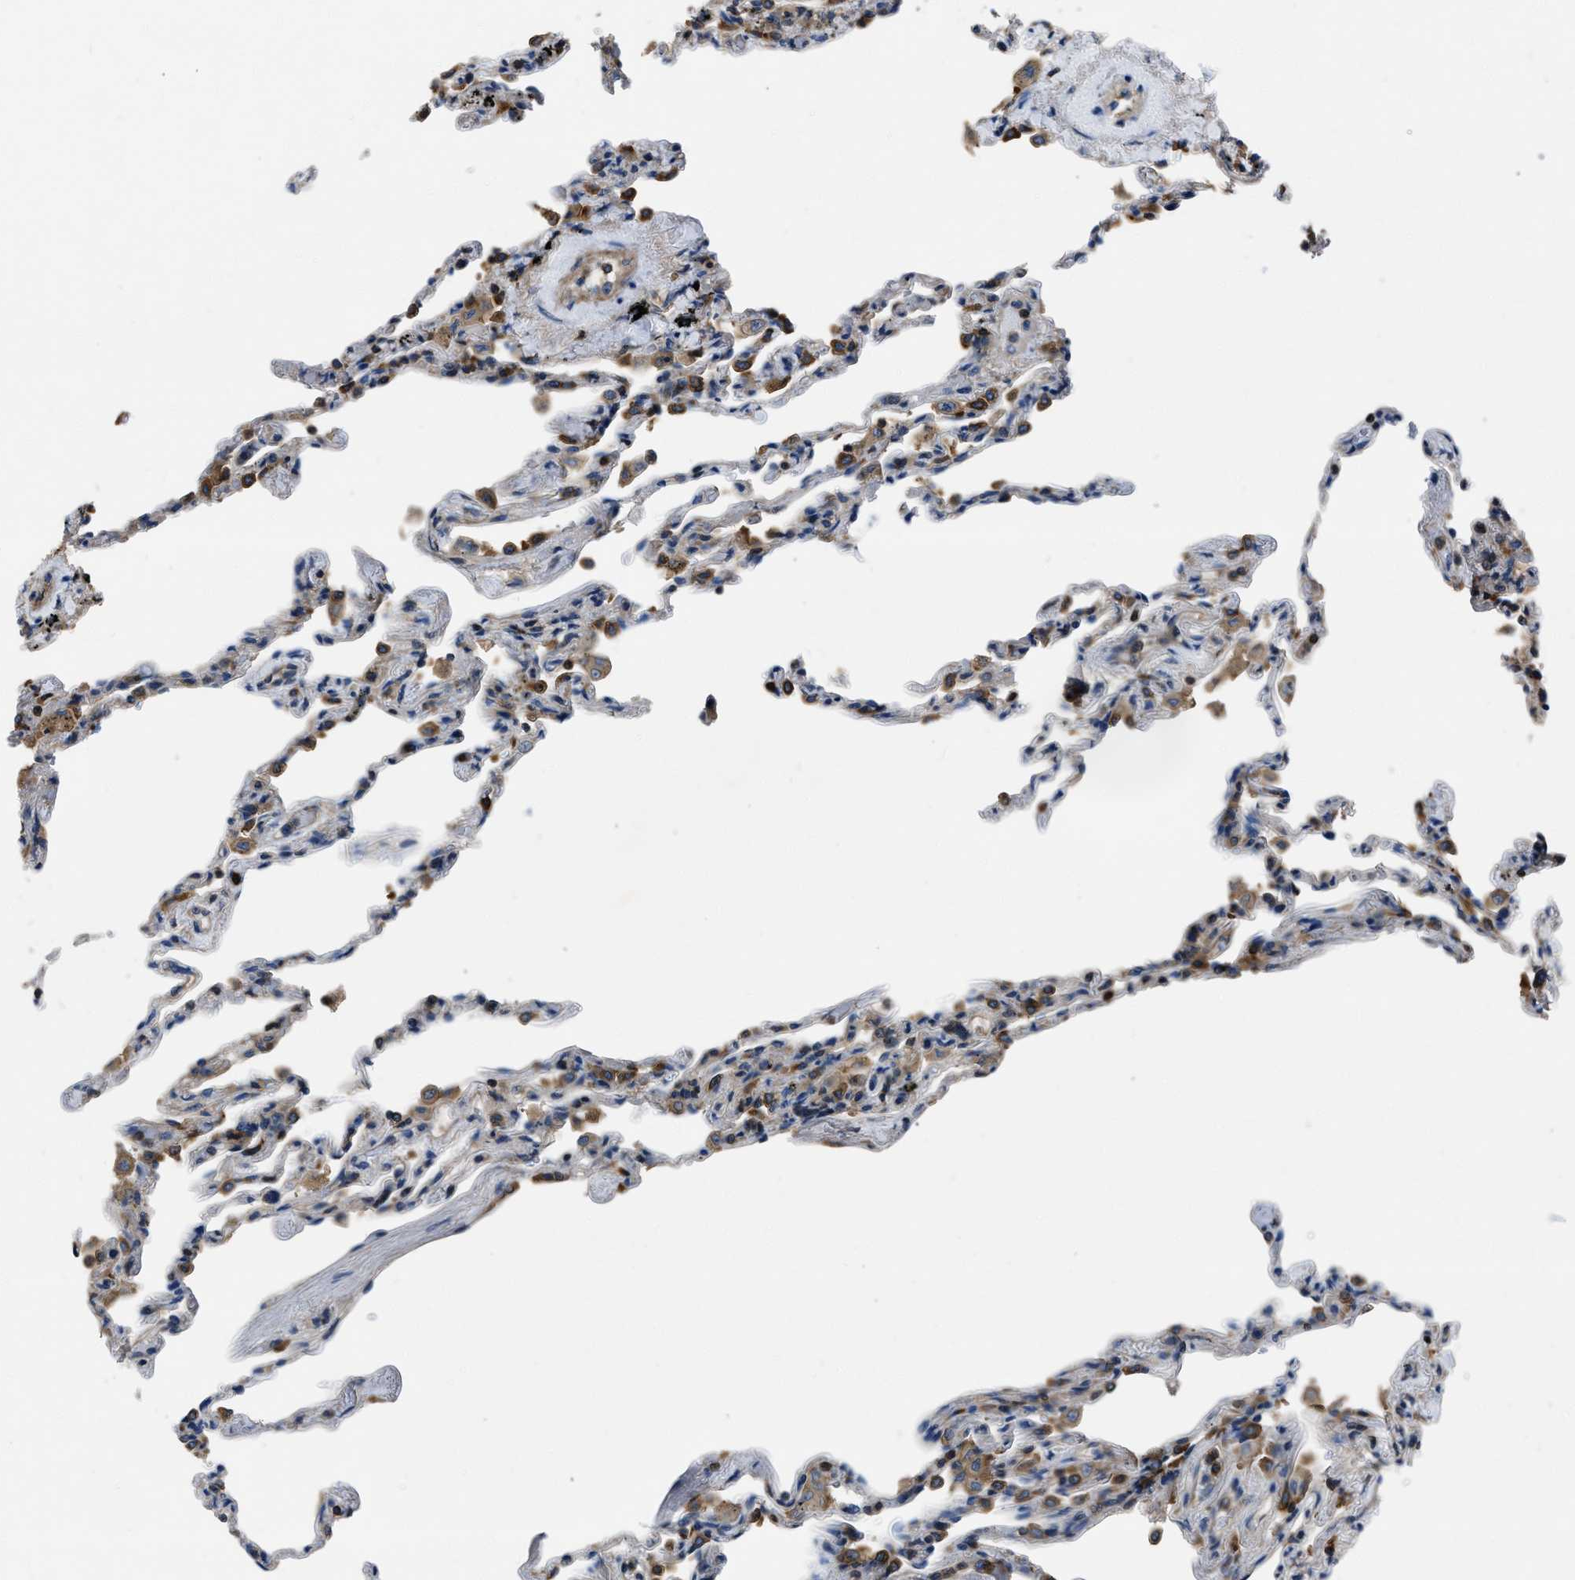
{"staining": {"intensity": "moderate", "quantity": "25%-75%", "location": "cytoplasmic/membranous"}, "tissue": "lung", "cell_type": "Alveolar cells", "image_type": "normal", "snomed": [{"axis": "morphology", "description": "Normal tissue, NOS"}, {"axis": "topography", "description": "Lung"}], "caption": "Lung was stained to show a protein in brown. There is medium levels of moderate cytoplasmic/membranous expression in about 25%-75% of alveolar cells. The staining was performed using DAB (3,3'-diaminobenzidine), with brown indicating positive protein expression. Nuclei are stained blue with hematoxylin.", "gene": "YARS1", "patient": {"sex": "male", "age": 59}}